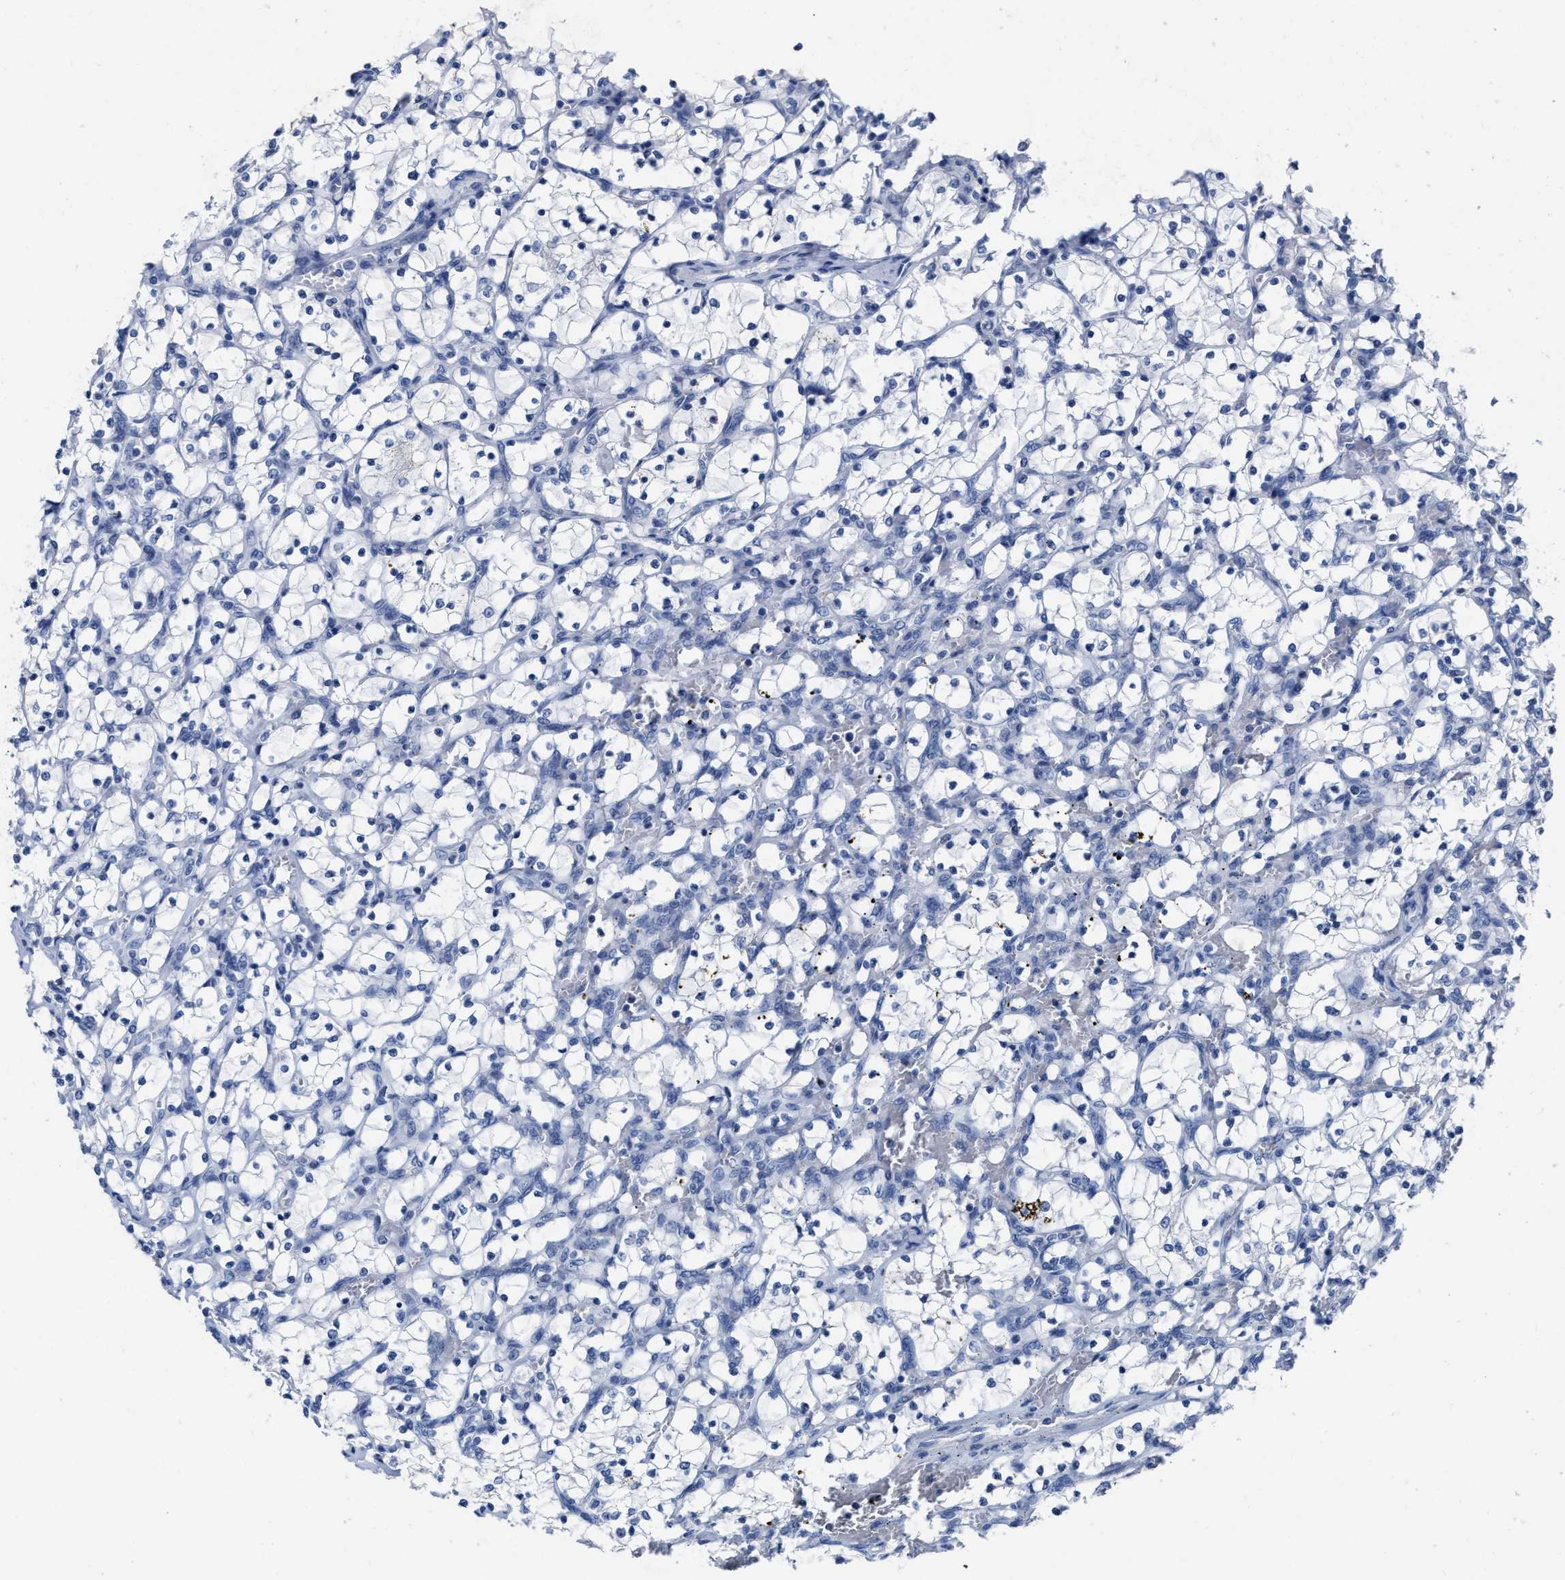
{"staining": {"intensity": "negative", "quantity": "none", "location": "none"}, "tissue": "renal cancer", "cell_type": "Tumor cells", "image_type": "cancer", "snomed": [{"axis": "morphology", "description": "Adenocarcinoma, NOS"}, {"axis": "topography", "description": "Kidney"}], "caption": "Renal adenocarcinoma was stained to show a protein in brown. There is no significant expression in tumor cells.", "gene": "CEACAM5", "patient": {"sex": "female", "age": 69}}